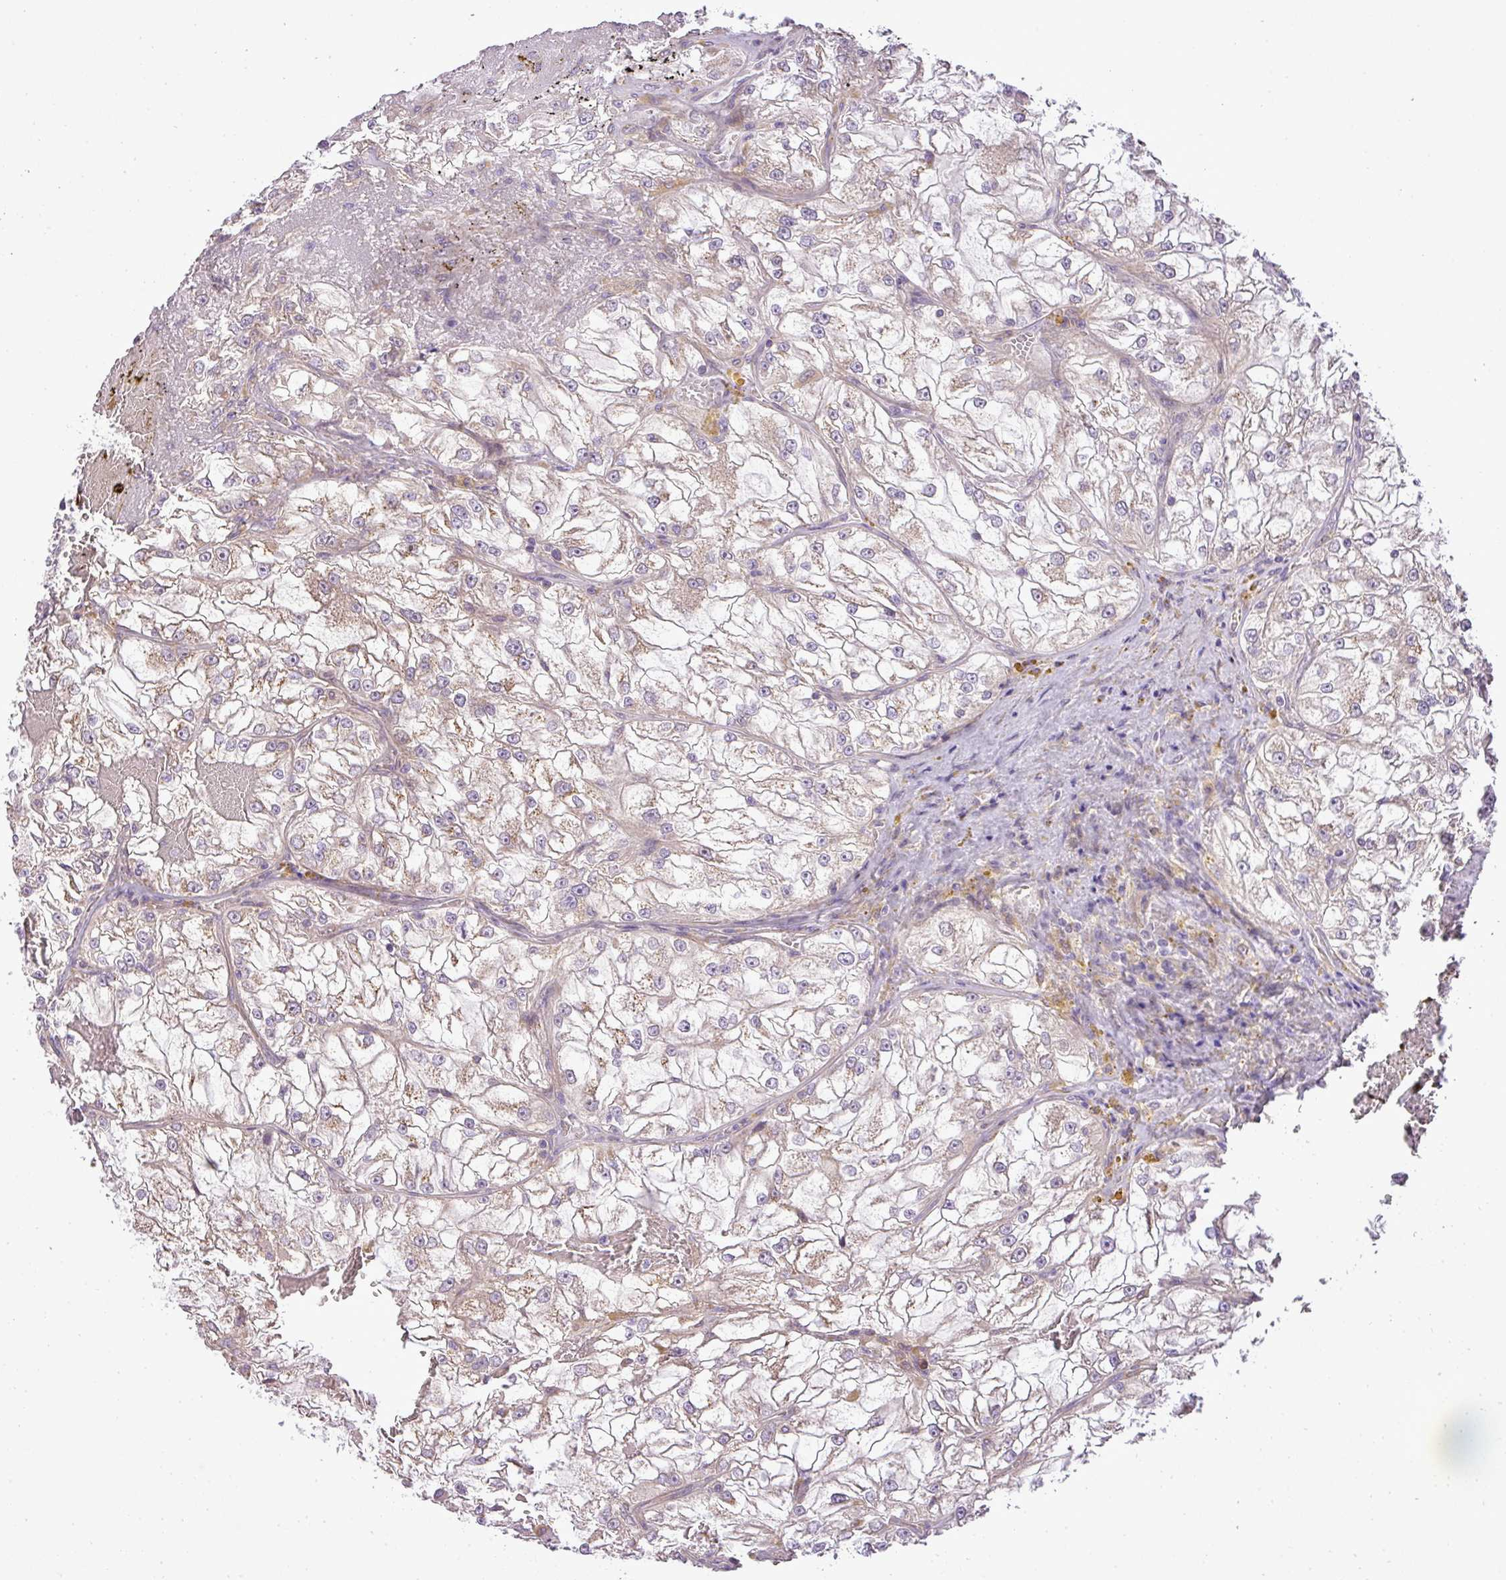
{"staining": {"intensity": "weak", "quantity": "25%-75%", "location": "cytoplasmic/membranous"}, "tissue": "renal cancer", "cell_type": "Tumor cells", "image_type": "cancer", "snomed": [{"axis": "morphology", "description": "Adenocarcinoma, NOS"}, {"axis": "topography", "description": "Kidney"}], "caption": "The immunohistochemical stain shows weak cytoplasmic/membranous staining in tumor cells of renal cancer tissue. The staining was performed using DAB (3,3'-diaminobenzidine) to visualize the protein expression in brown, while the nuclei were stained in blue with hematoxylin (Magnification: 20x).", "gene": "ZDHHC1", "patient": {"sex": "female", "age": 72}}